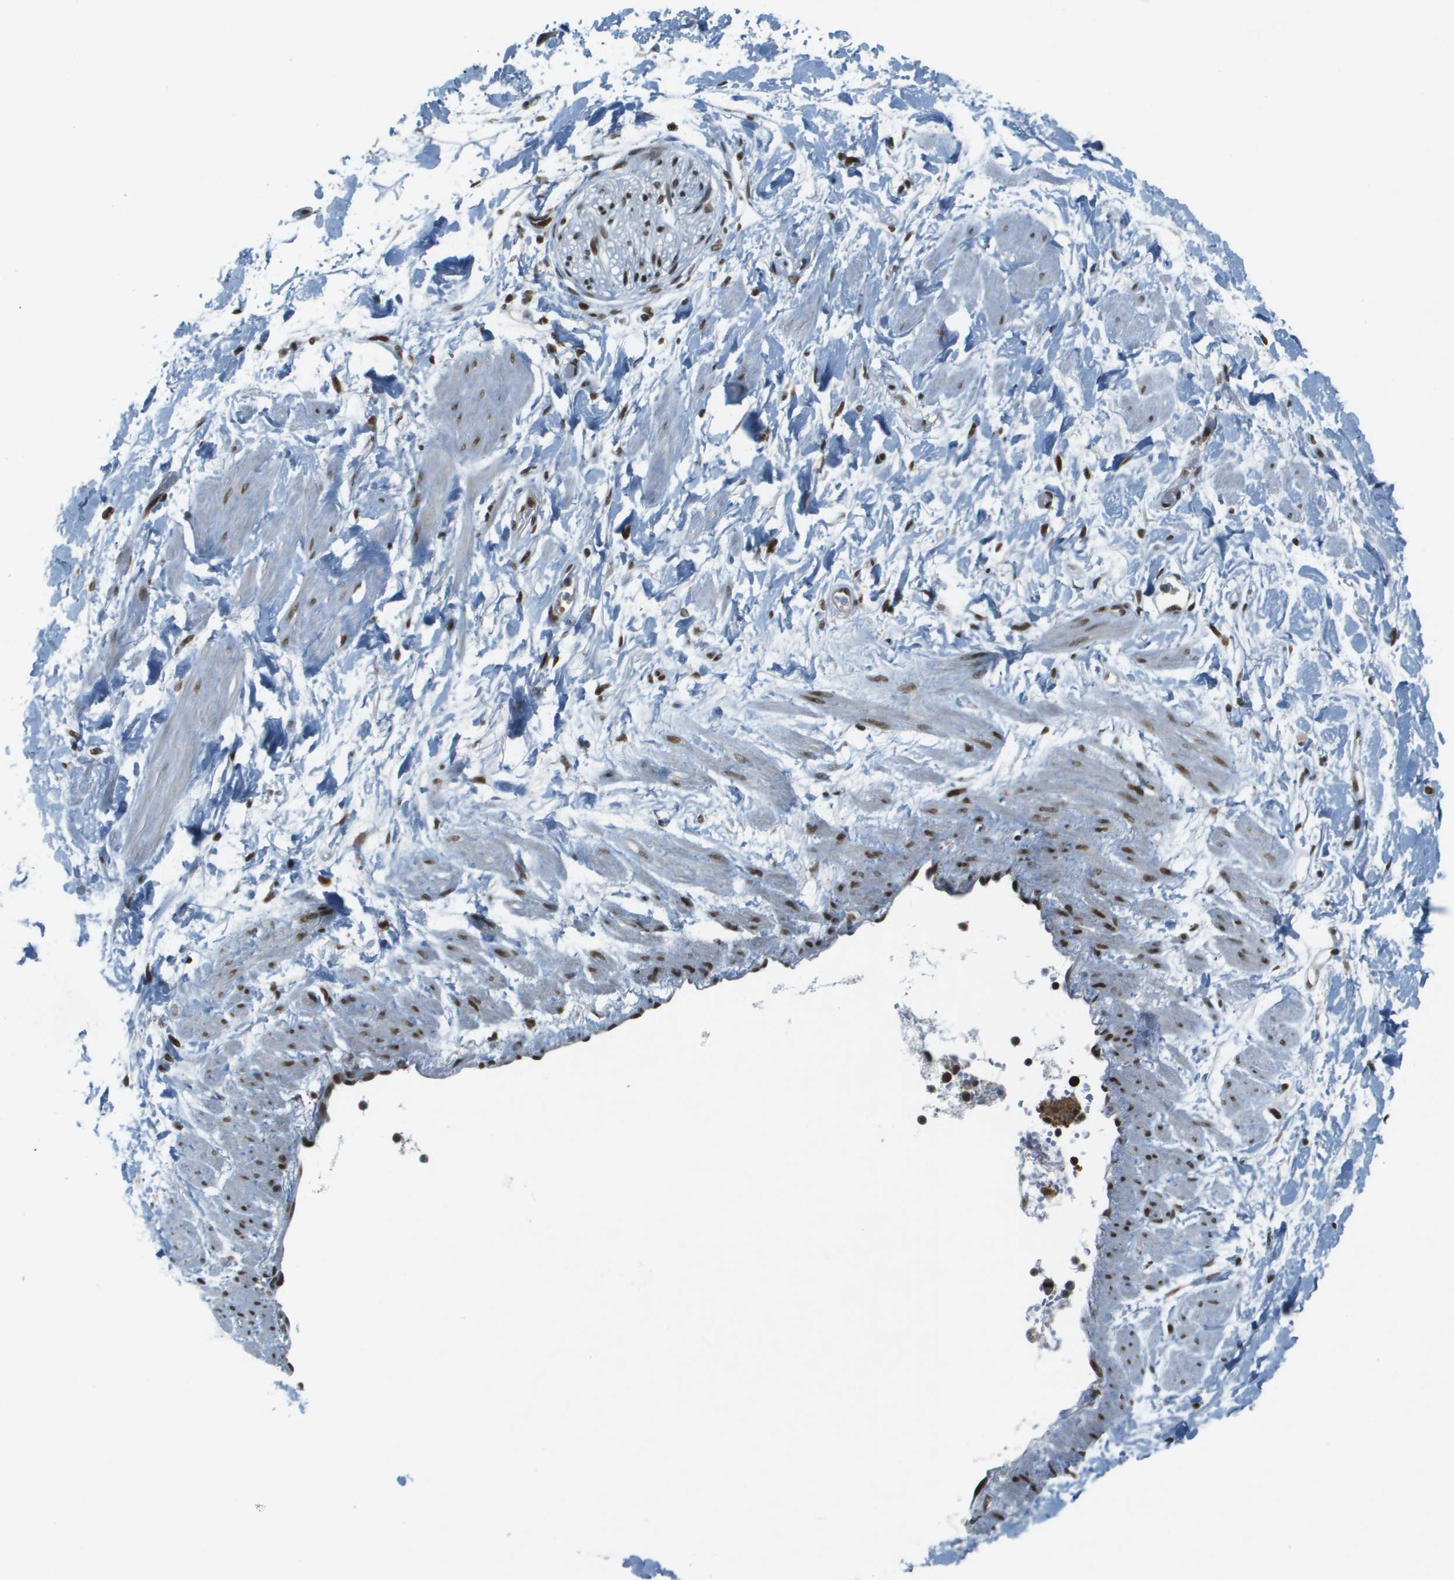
{"staining": {"intensity": "moderate", "quantity": ">75%", "location": "nuclear"}, "tissue": "soft tissue", "cell_type": "Fibroblasts", "image_type": "normal", "snomed": [{"axis": "morphology", "description": "Normal tissue, NOS"}, {"axis": "topography", "description": "Soft tissue"}], "caption": "This is an image of immunohistochemistry (IHC) staining of benign soft tissue, which shows moderate expression in the nuclear of fibroblasts.", "gene": "IRF7", "patient": {"sex": "male", "age": 72}}